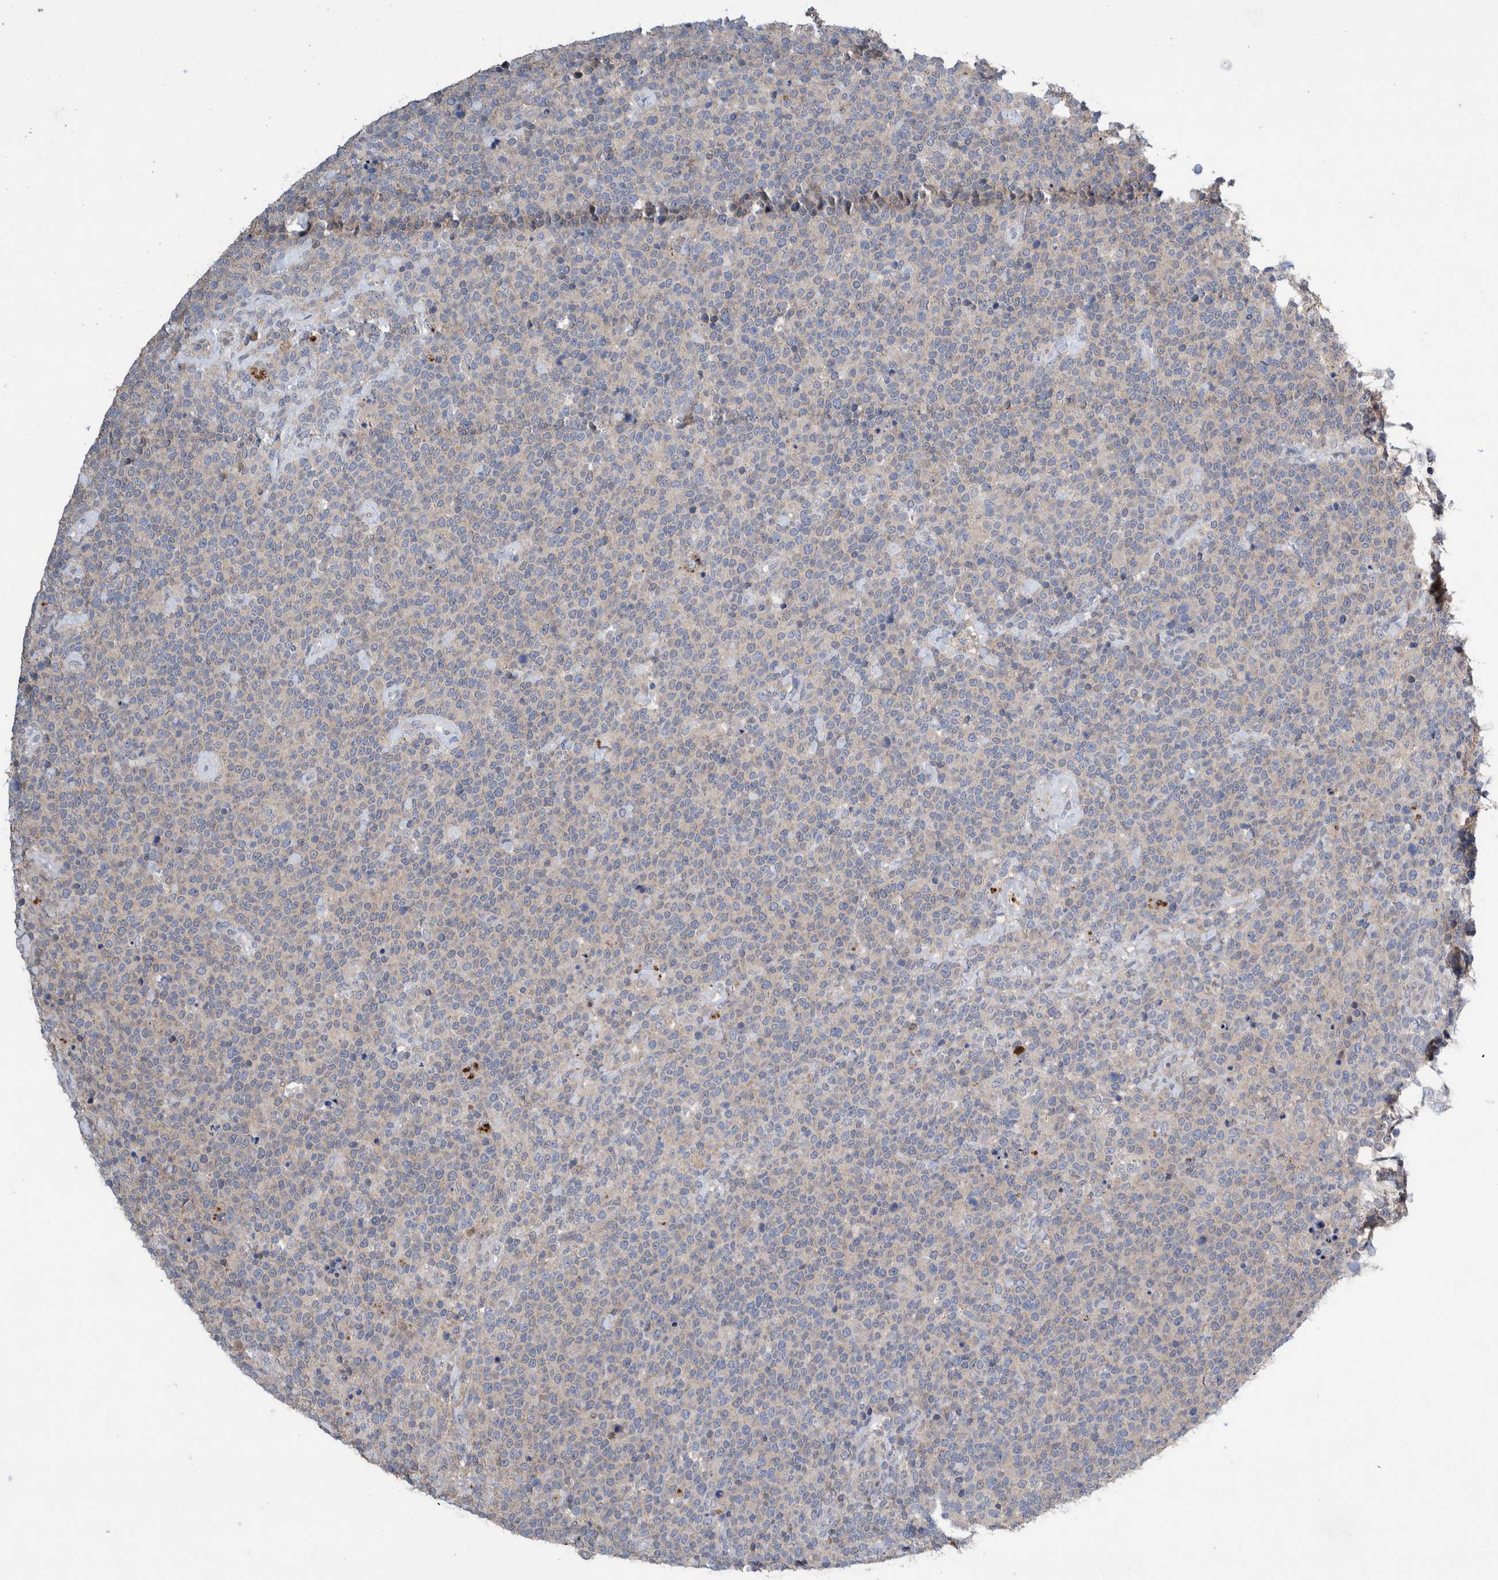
{"staining": {"intensity": "negative", "quantity": "none", "location": "none"}, "tissue": "lymphoma", "cell_type": "Tumor cells", "image_type": "cancer", "snomed": [{"axis": "morphology", "description": "Malignant lymphoma, non-Hodgkin's type, High grade"}, {"axis": "topography", "description": "Lymph node"}], "caption": "Tumor cells are negative for protein expression in human lymphoma.", "gene": "PLPBP", "patient": {"sex": "male", "age": 61}}